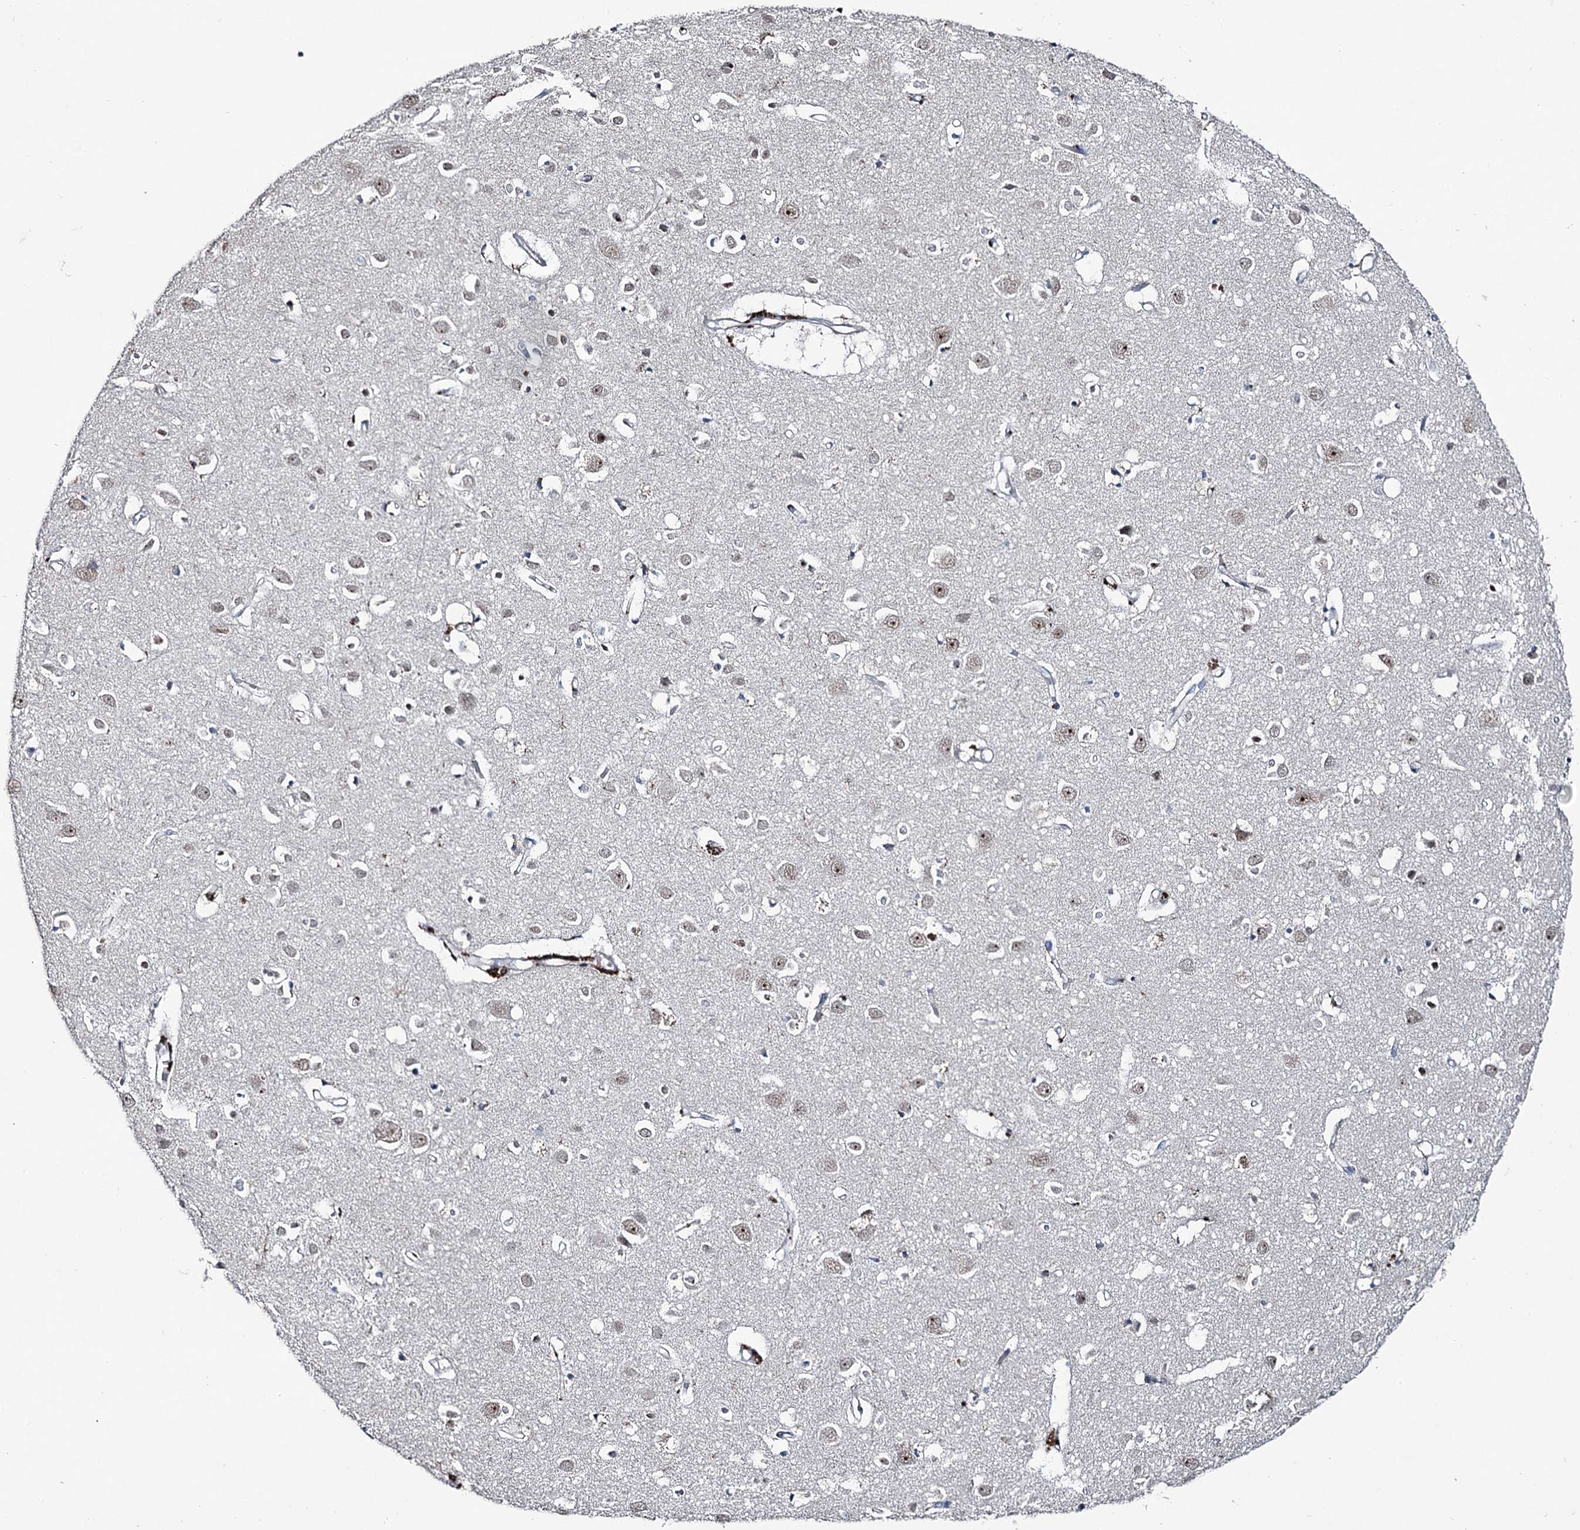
{"staining": {"intensity": "negative", "quantity": "none", "location": "none"}, "tissue": "cerebral cortex", "cell_type": "Endothelial cells", "image_type": "normal", "snomed": [{"axis": "morphology", "description": "Normal tissue, NOS"}, {"axis": "topography", "description": "Cerebral cortex"}], "caption": "Immunohistochemistry photomicrograph of benign cerebral cortex stained for a protein (brown), which shows no expression in endothelial cells. (Brightfield microscopy of DAB immunohistochemistry (IHC) at high magnification).", "gene": "FAM120B", "patient": {"sex": "female", "age": 64}}